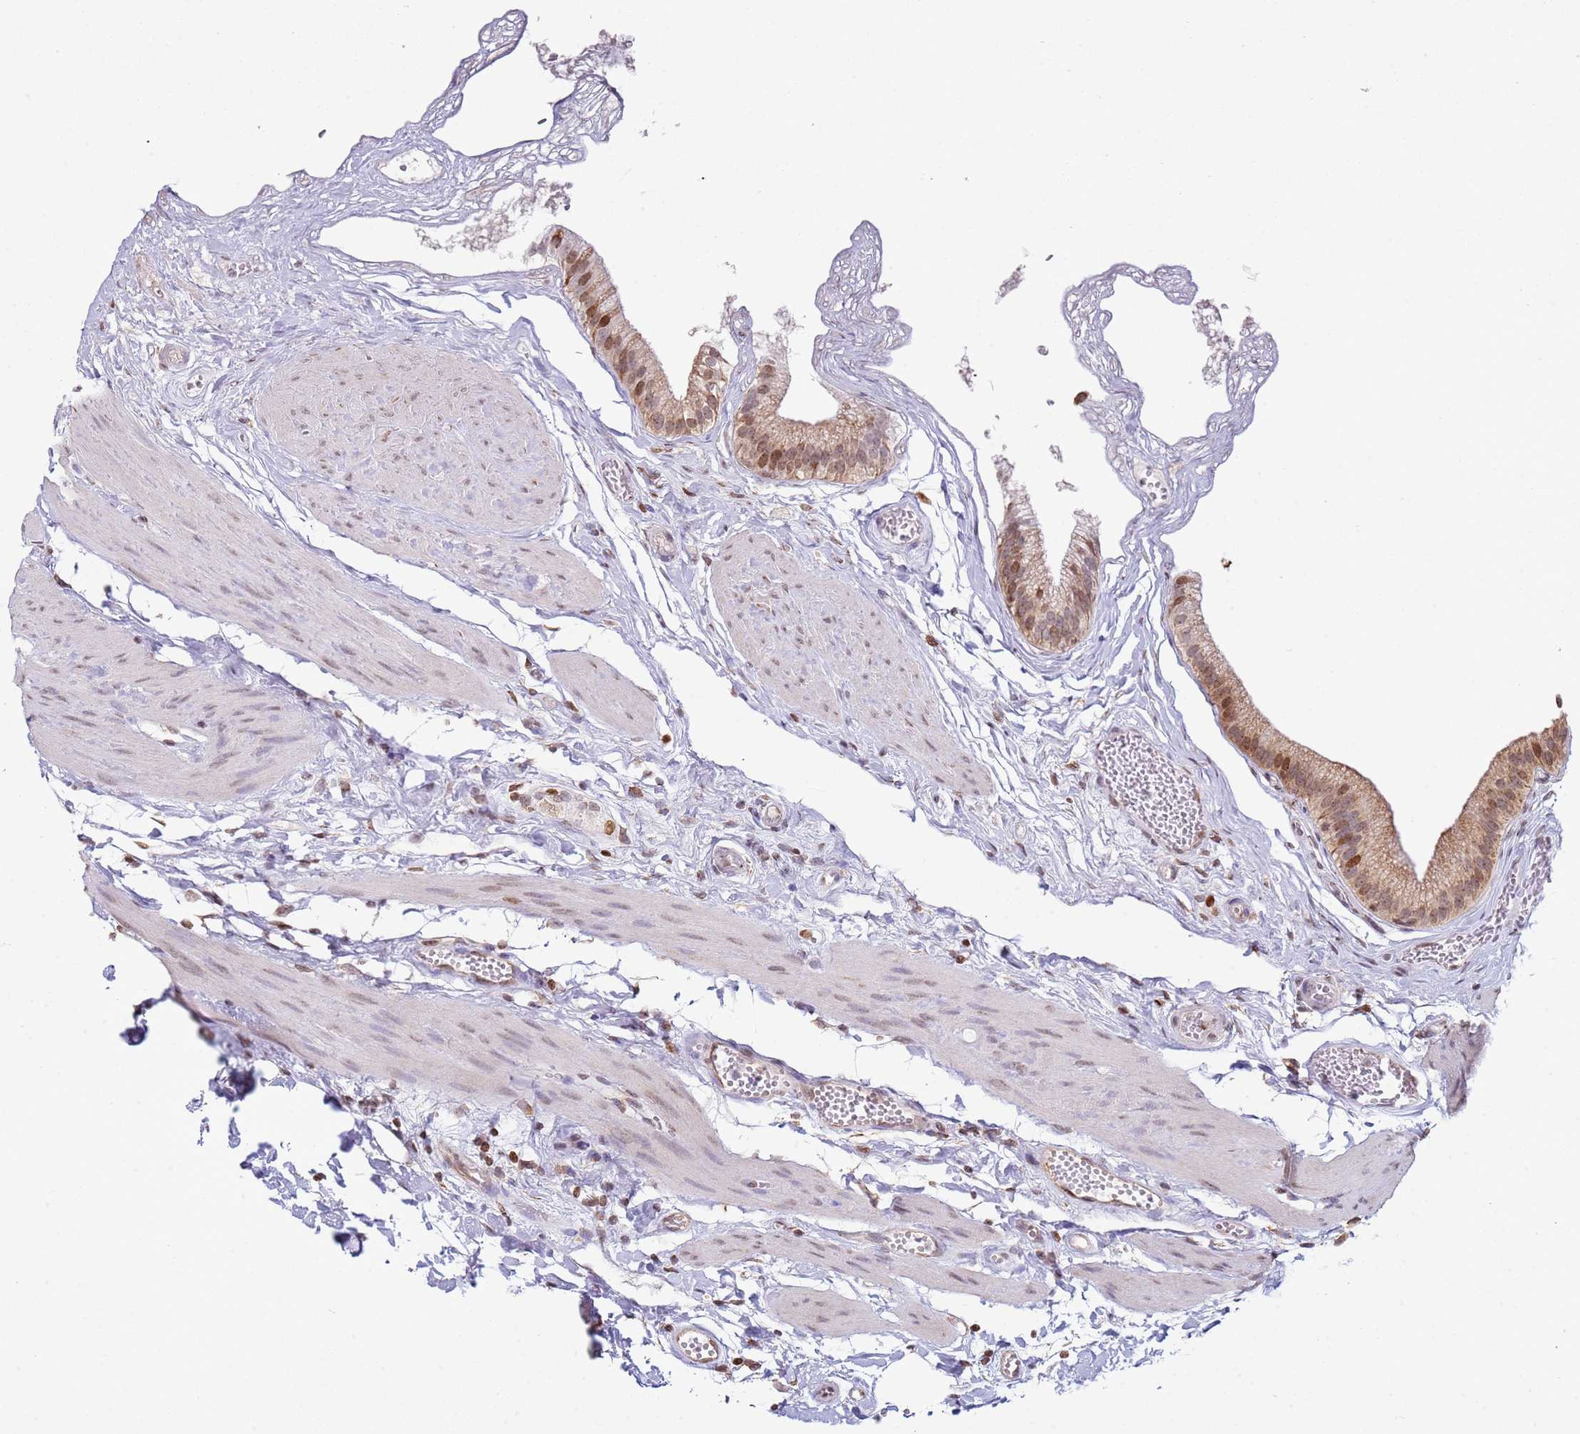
{"staining": {"intensity": "moderate", "quantity": ">75%", "location": "cytoplasmic/membranous,nuclear"}, "tissue": "gallbladder", "cell_type": "Glandular cells", "image_type": "normal", "snomed": [{"axis": "morphology", "description": "Normal tissue, NOS"}, {"axis": "topography", "description": "Gallbladder"}], "caption": "A photomicrograph of human gallbladder stained for a protein exhibits moderate cytoplasmic/membranous,nuclear brown staining in glandular cells. (brown staining indicates protein expression, while blue staining denotes nuclei).", "gene": "SCAF1", "patient": {"sex": "female", "age": 54}}